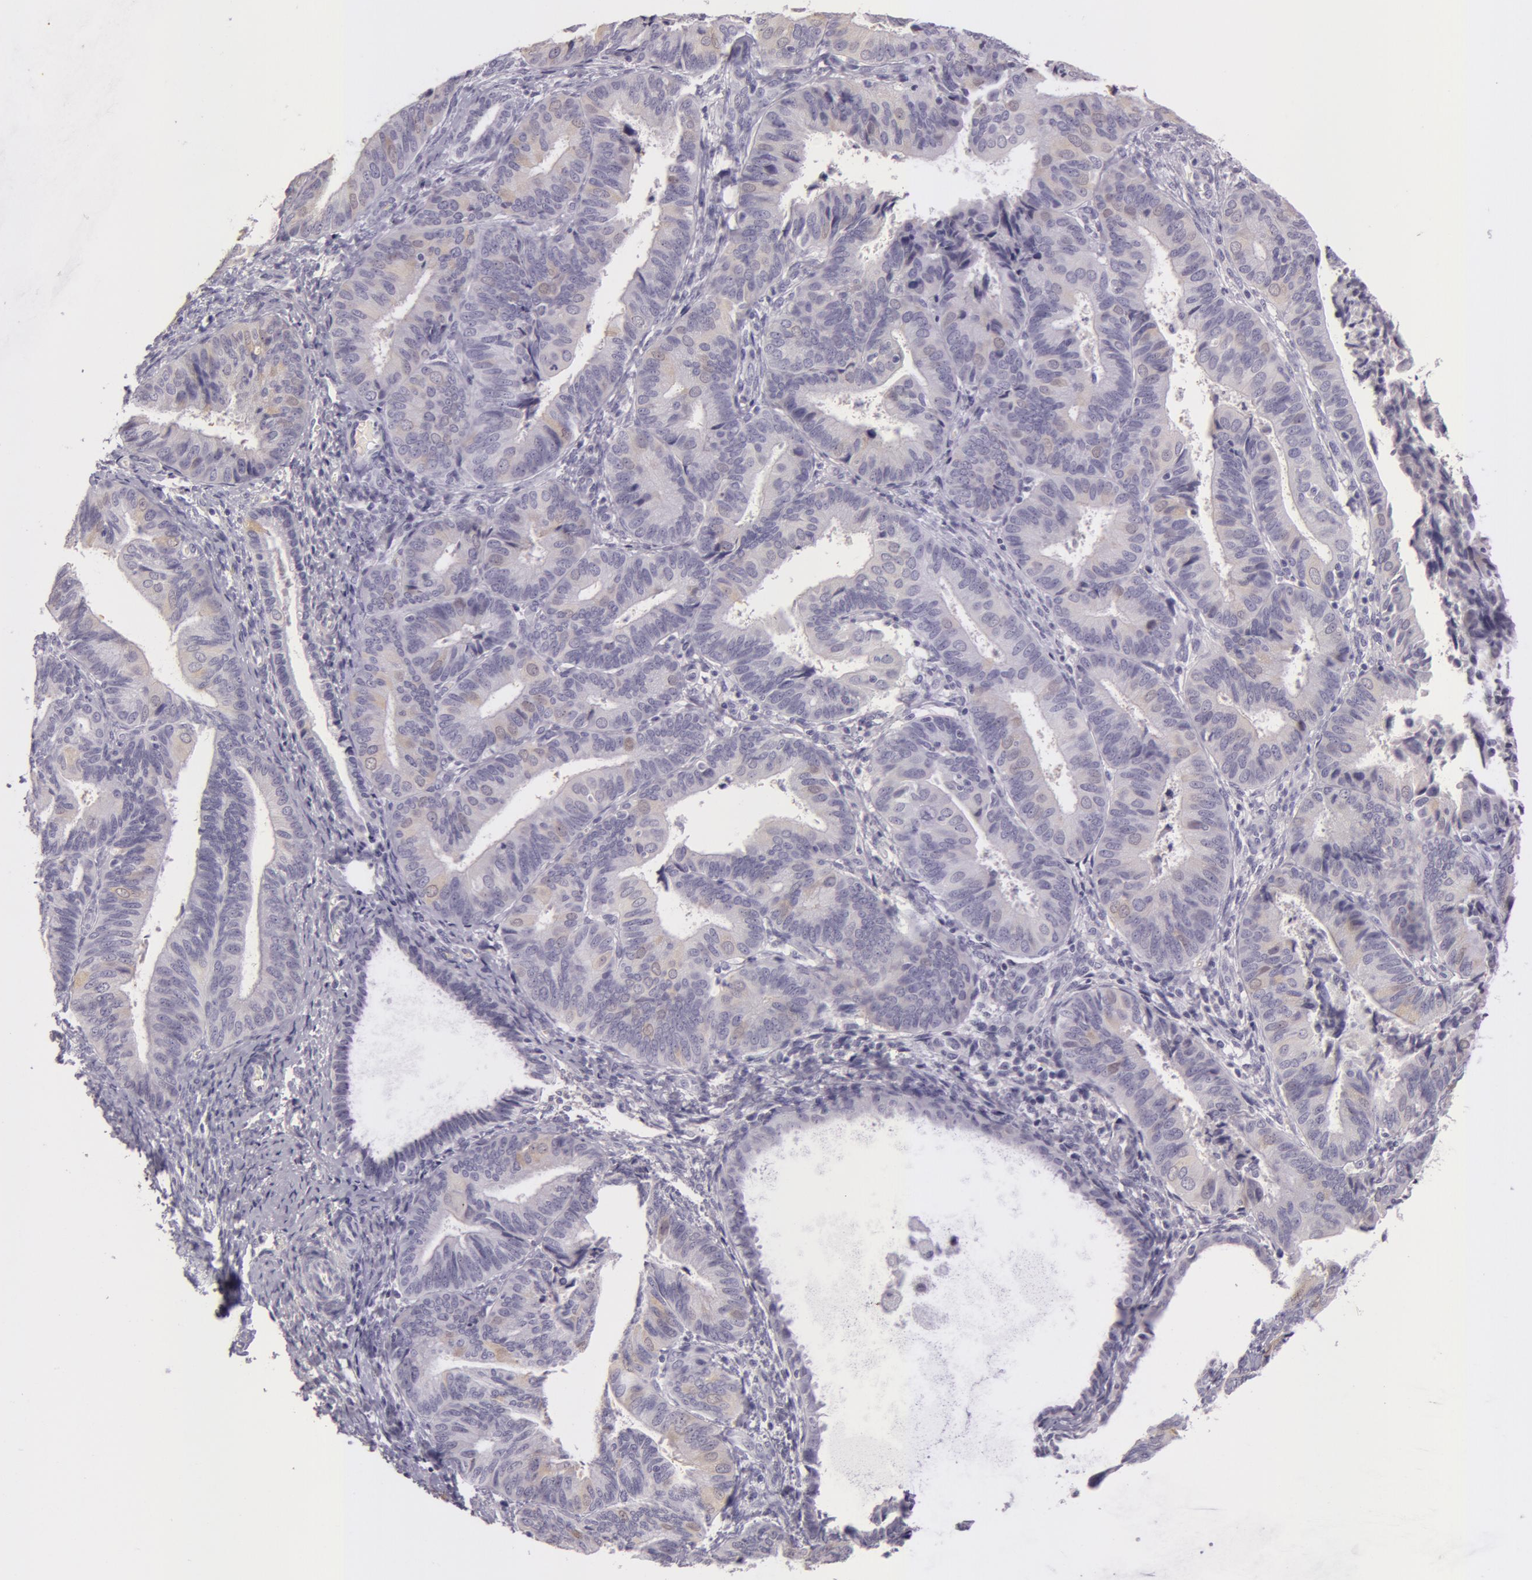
{"staining": {"intensity": "negative", "quantity": "none", "location": "none"}, "tissue": "endometrial cancer", "cell_type": "Tumor cells", "image_type": "cancer", "snomed": [{"axis": "morphology", "description": "Adenocarcinoma, NOS"}, {"axis": "topography", "description": "Endometrium"}], "caption": "Immunohistochemical staining of adenocarcinoma (endometrial) displays no significant positivity in tumor cells.", "gene": "CKB", "patient": {"sex": "female", "age": 63}}